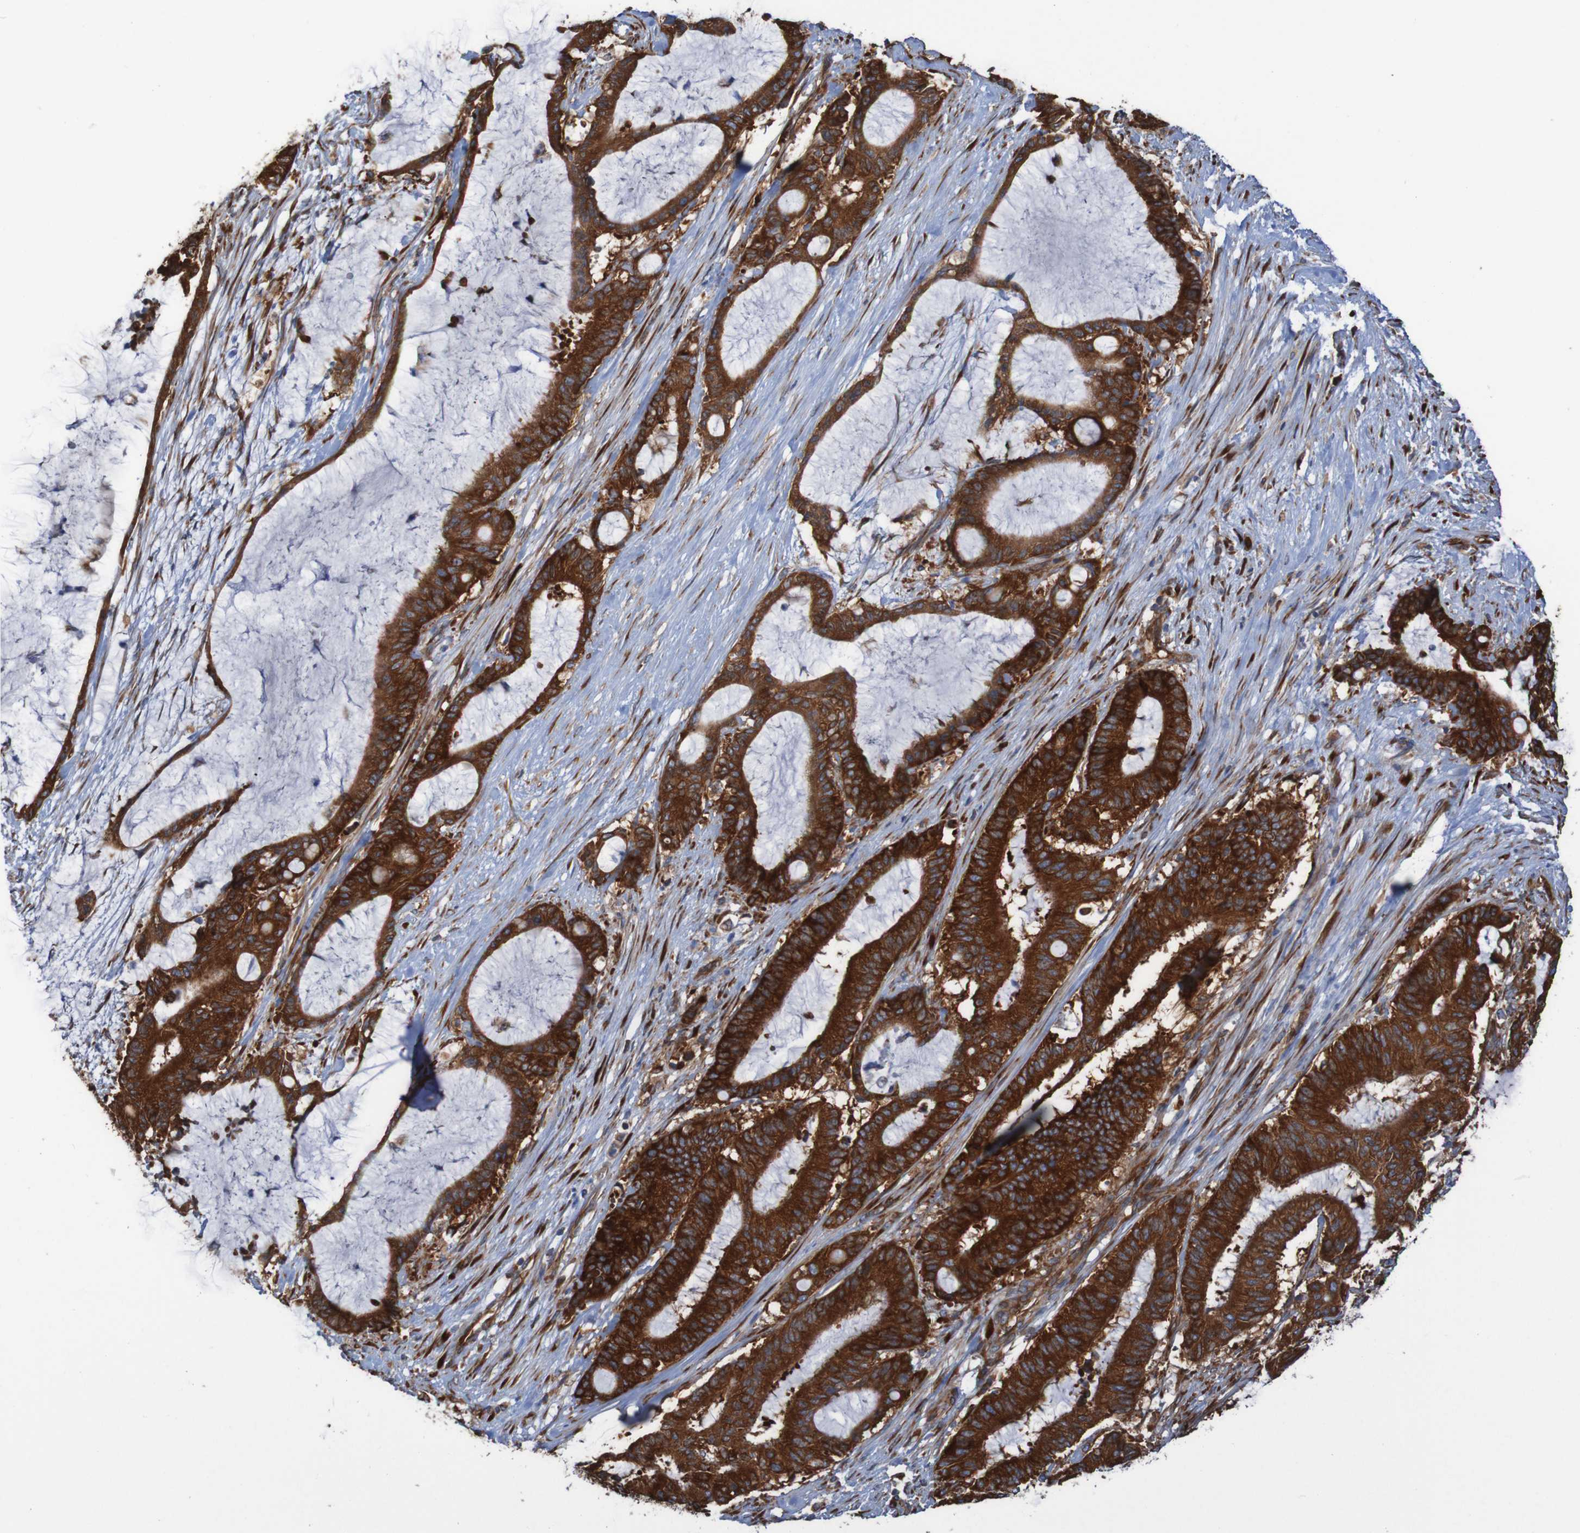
{"staining": {"intensity": "strong", "quantity": ">75%", "location": "cytoplasmic/membranous"}, "tissue": "liver cancer", "cell_type": "Tumor cells", "image_type": "cancer", "snomed": [{"axis": "morphology", "description": "Cholangiocarcinoma"}, {"axis": "topography", "description": "Liver"}], "caption": "DAB immunohistochemical staining of liver cholangiocarcinoma shows strong cytoplasmic/membranous protein staining in approximately >75% of tumor cells. The protein of interest is stained brown, and the nuclei are stained in blue (DAB (3,3'-diaminobenzidine) IHC with brightfield microscopy, high magnification).", "gene": "RPL10", "patient": {"sex": "female", "age": 73}}